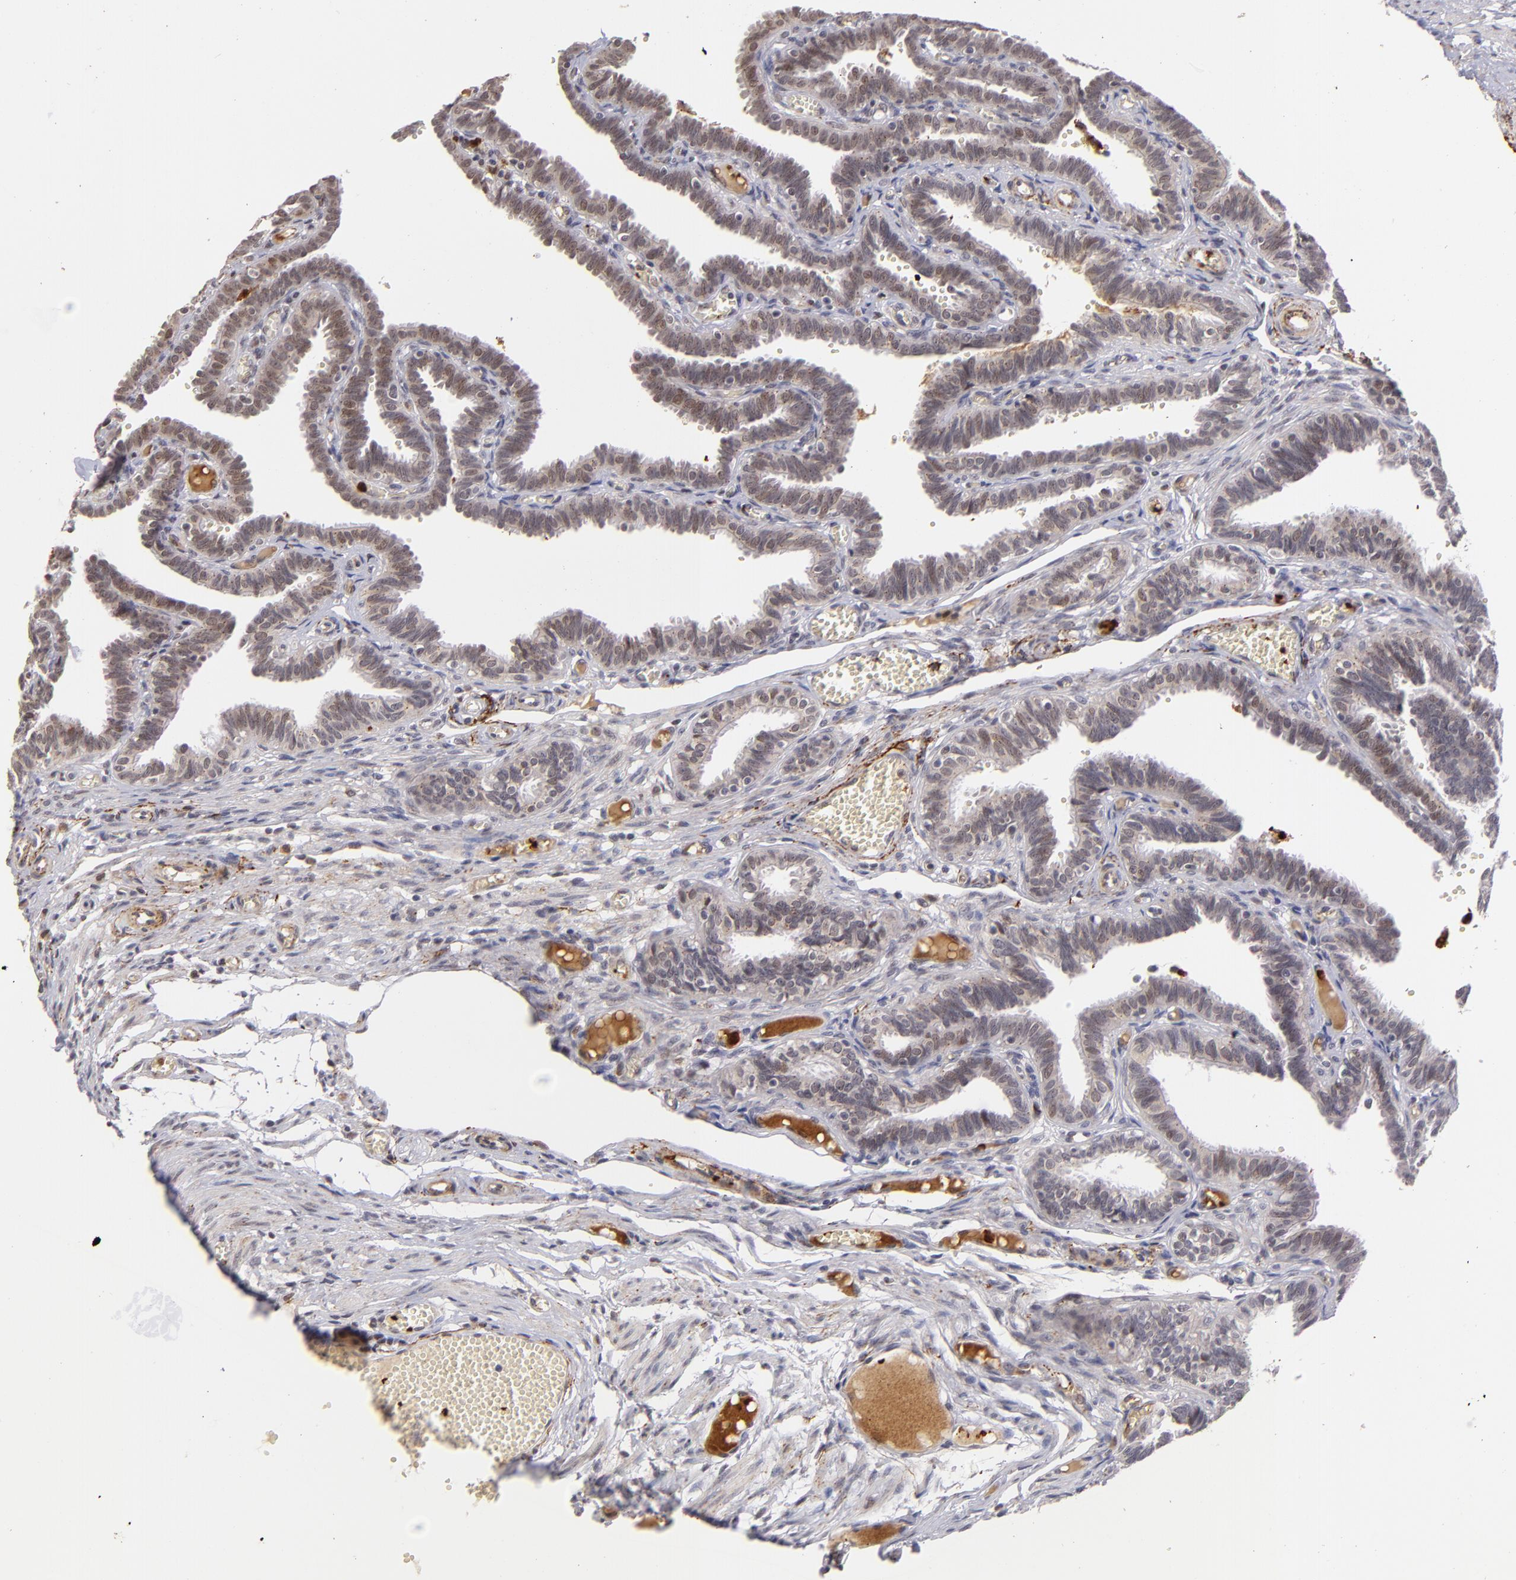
{"staining": {"intensity": "moderate", "quantity": "25%-75%", "location": "nuclear"}, "tissue": "fallopian tube", "cell_type": "Glandular cells", "image_type": "normal", "snomed": [{"axis": "morphology", "description": "Normal tissue, NOS"}, {"axis": "topography", "description": "Fallopian tube"}], "caption": "Immunohistochemical staining of benign fallopian tube reveals 25%-75% levels of moderate nuclear protein expression in approximately 25%-75% of glandular cells.", "gene": "RXRG", "patient": {"sex": "female", "age": 29}}